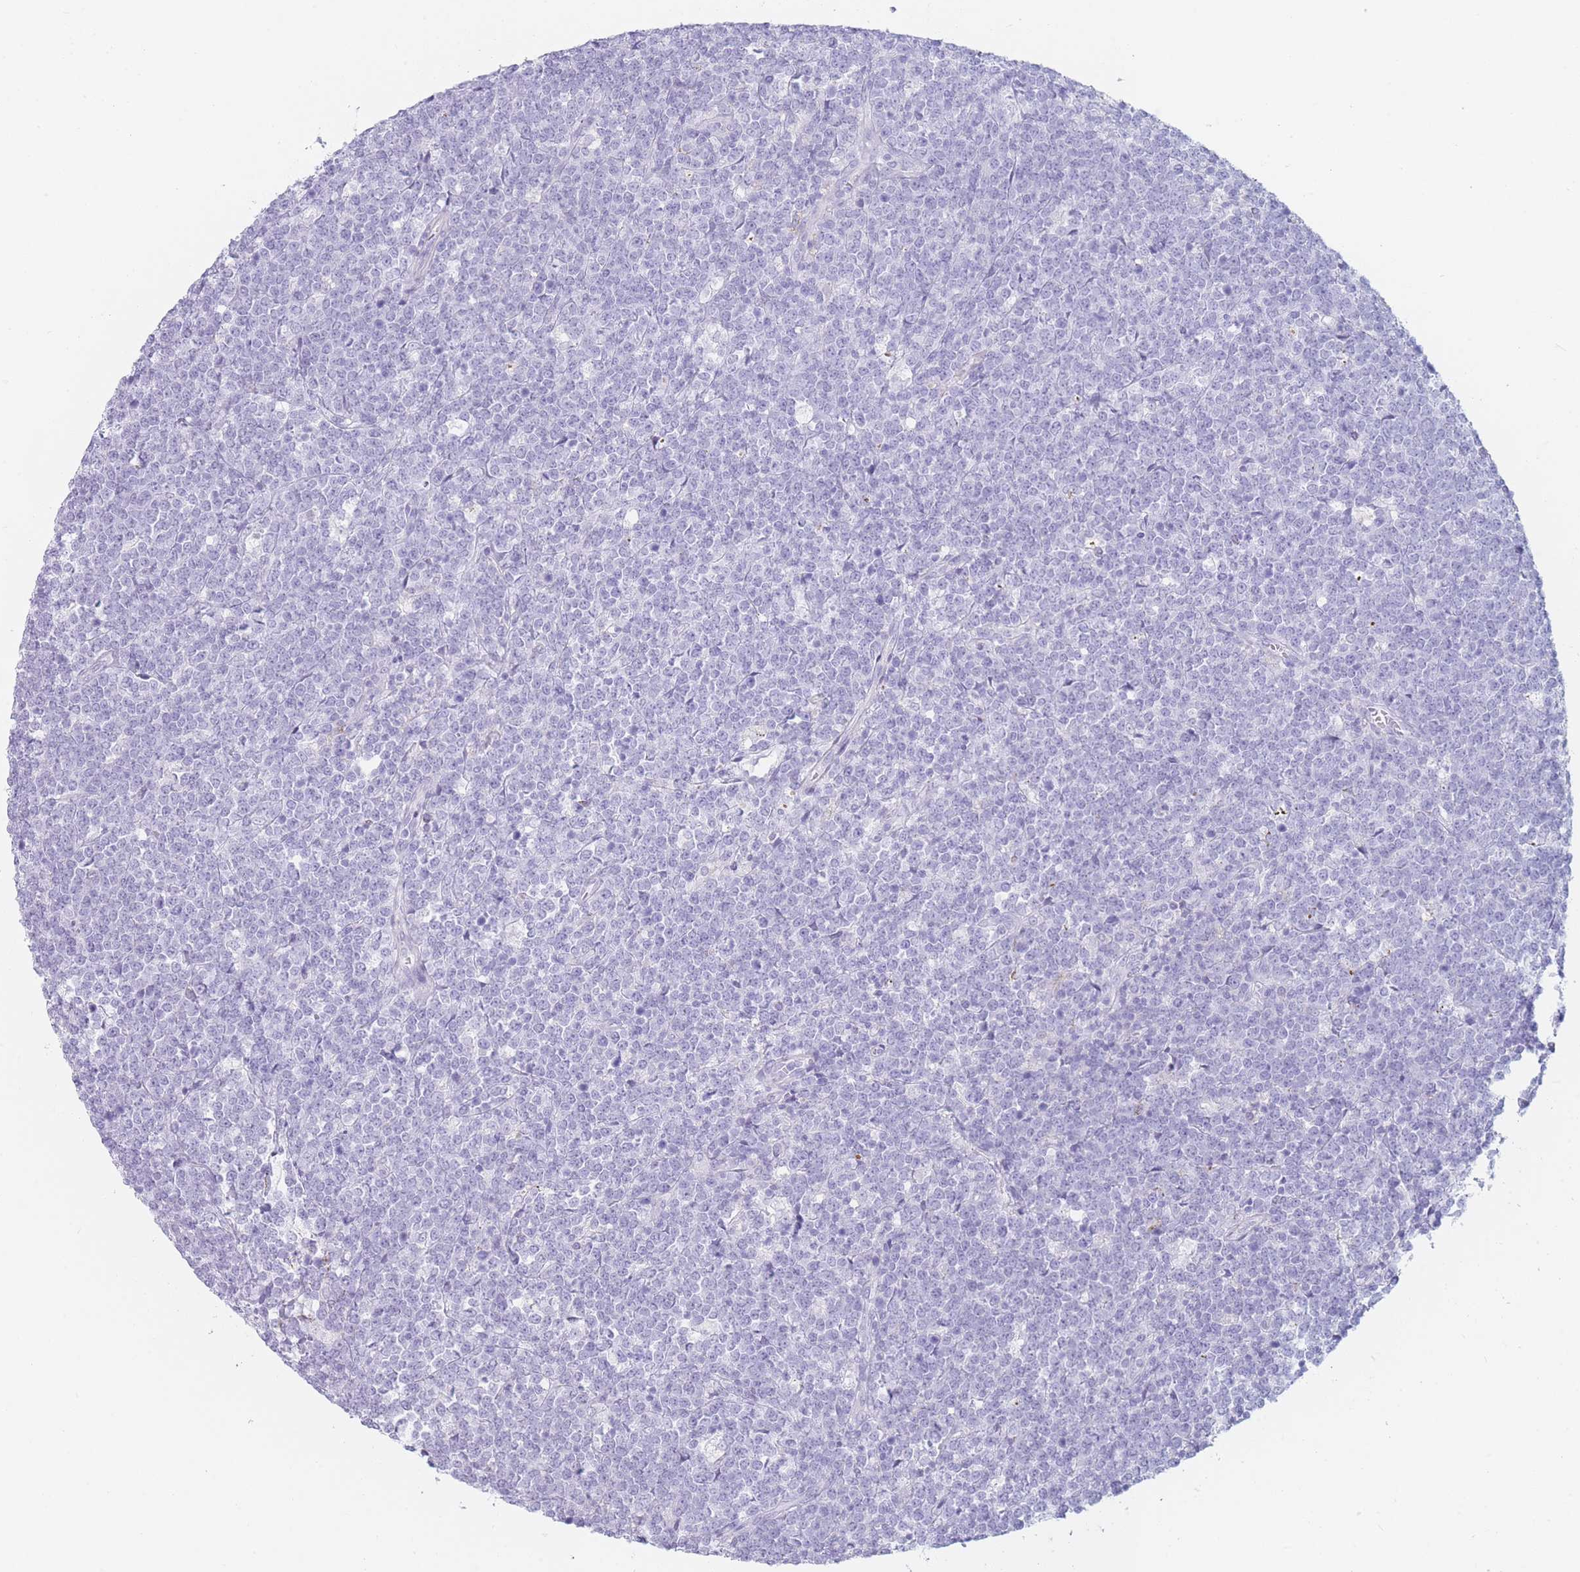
{"staining": {"intensity": "negative", "quantity": "none", "location": "none"}, "tissue": "lymphoma", "cell_type": "Tumor cells", "image_type": "cancer", "snomed": [{"axis": "morphology", "description": "Malignant lymphoma, non-Hodgkin's type, High grade"}, {"axis": "topography", "description": "Small intestine"}], "caption": "DAB (3,3'-diaminobenzidine) immunohistochemical staining of lymphoma reveals no significant positivity in tumor cells.", "gene": "GPR12", "patient": {"sex": "male", "age": 8}}